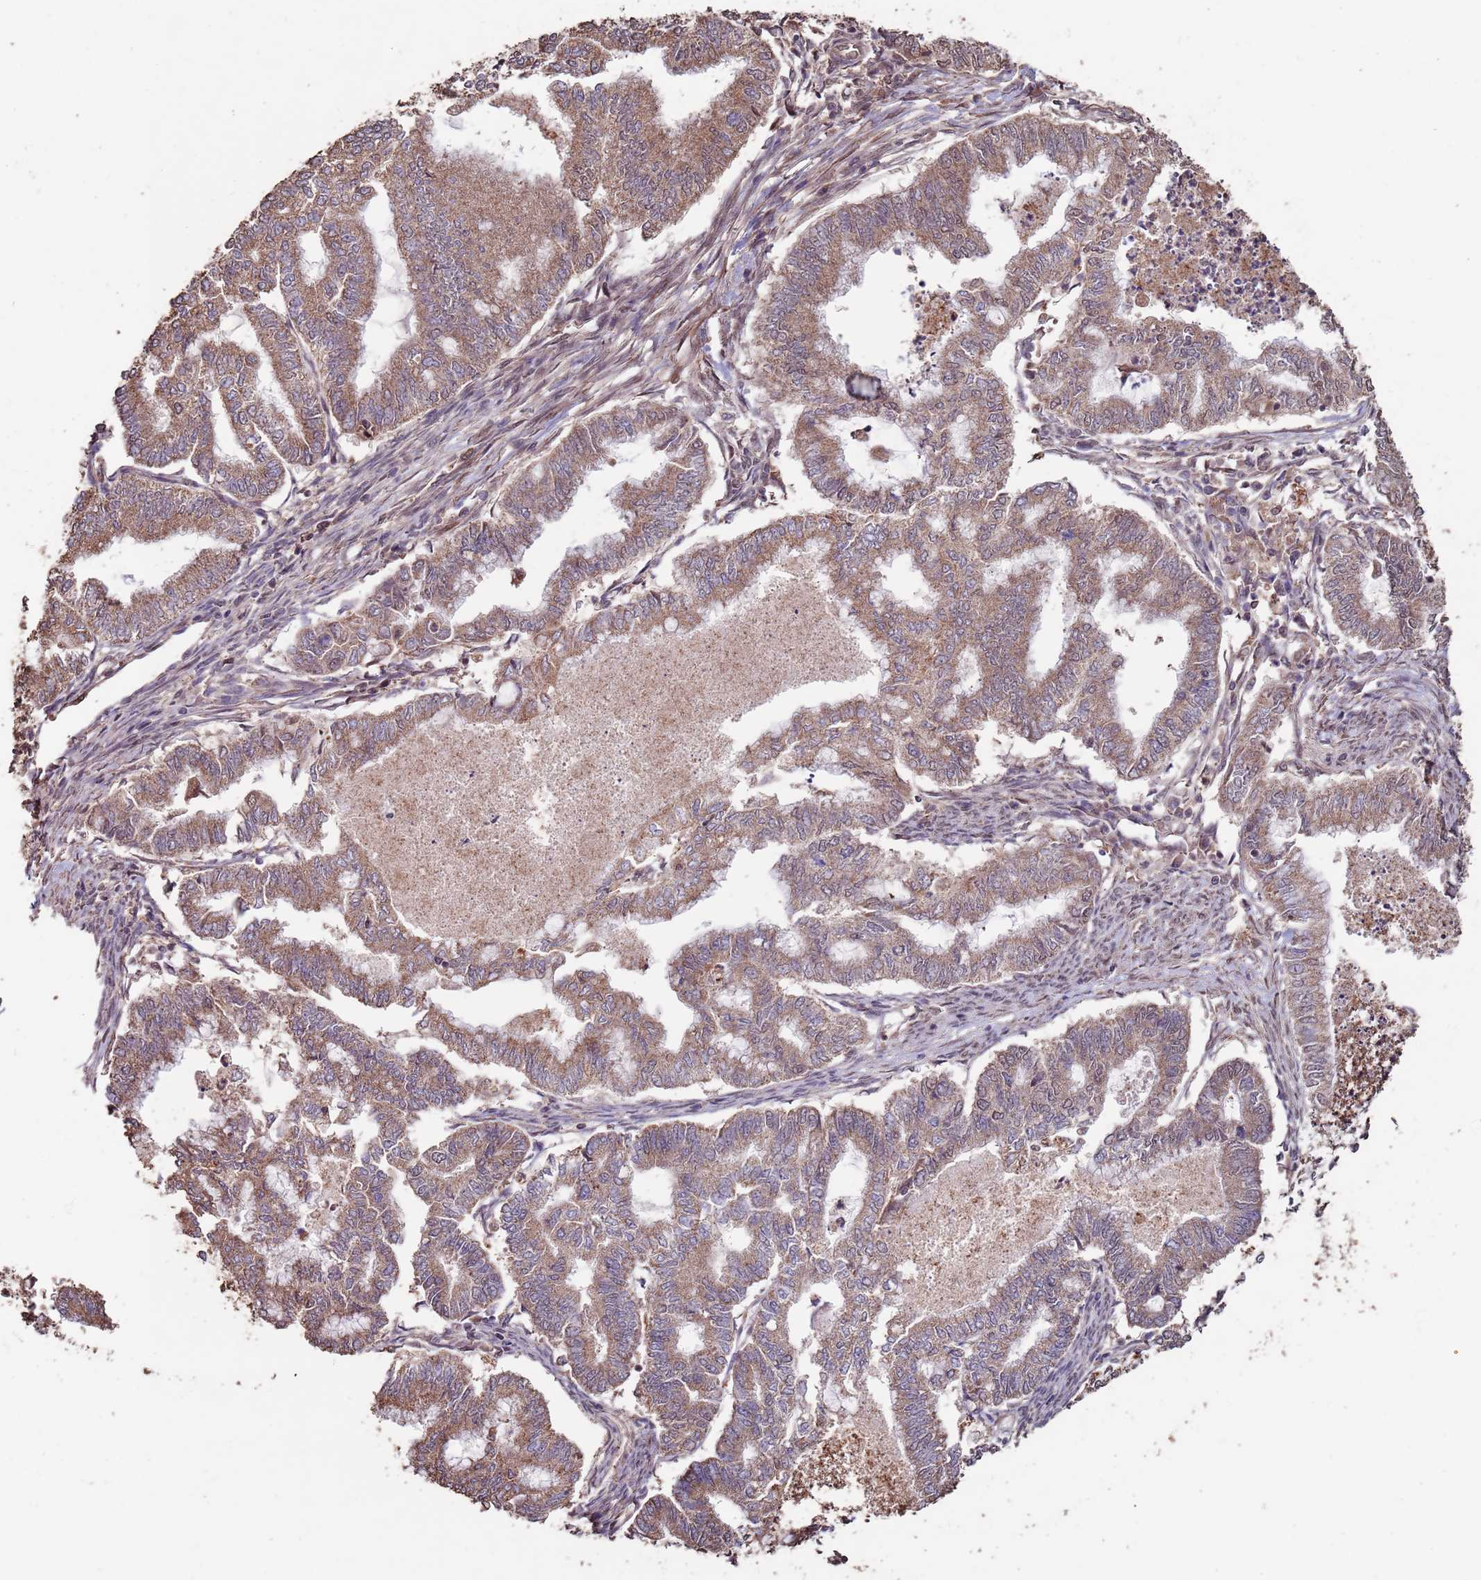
{"staining": {"intensity": "moderate", "quantity": ">75%", "location": "cytoplasmic/membranous"}, "tissue": "endometrial cancer", "cell_type": "Tumor cells", "image_type": "cancer", "snomed": [{"axis": "morphology", "description": "Adenocarcinoma, NOS"}, {"axis": "topography", "description": "Endometrium"}], "caption": "Immunohistochemical staining of human endometrial adenocarcinoma displays medium levels of moderate cytoplasmic/membranous protein staining in about >75% of tumor cells.", "gene": "PRR7", "patient": {"sex": "female", "age": 79}}